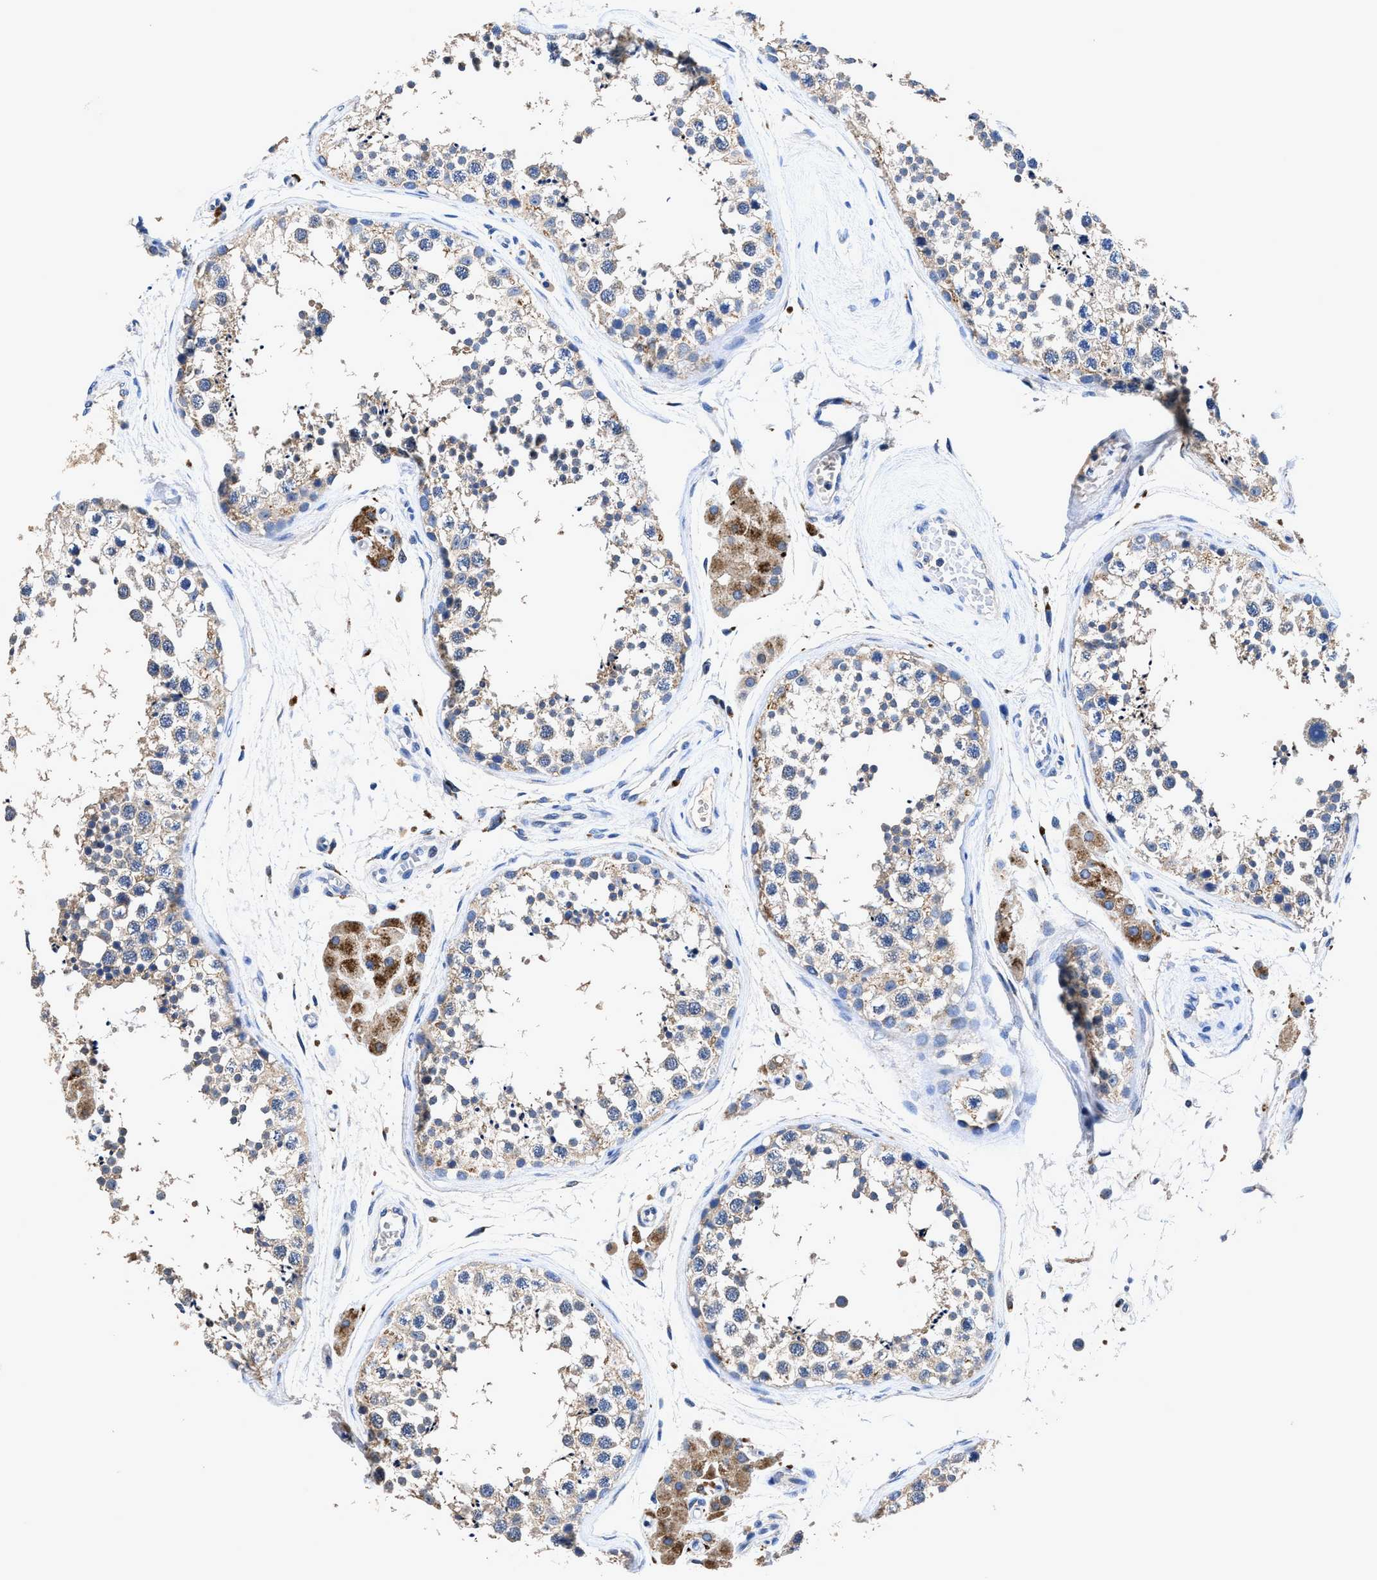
{"staining": {"intensity": "weak", "quantity": "<25%", "location": "cytoplasmic/membranous"}, "tissue": "testis", "cell_type": "Cells in seminiferous ducts", "image_type": "normal", "snomed": [{"axis": "morphology", "description": "Normal tissue, NOS"}, {"axis": "topography", "description": "Testis"}], "caption": "Immunohistochemistry image of normal testis stained for a protein (brown), which reveals no positivity in cells in seminiferous ducts. Nuclei are stained in blue.", "gene": "UBR4", "patient": {"sex": "male", "age": 56}}